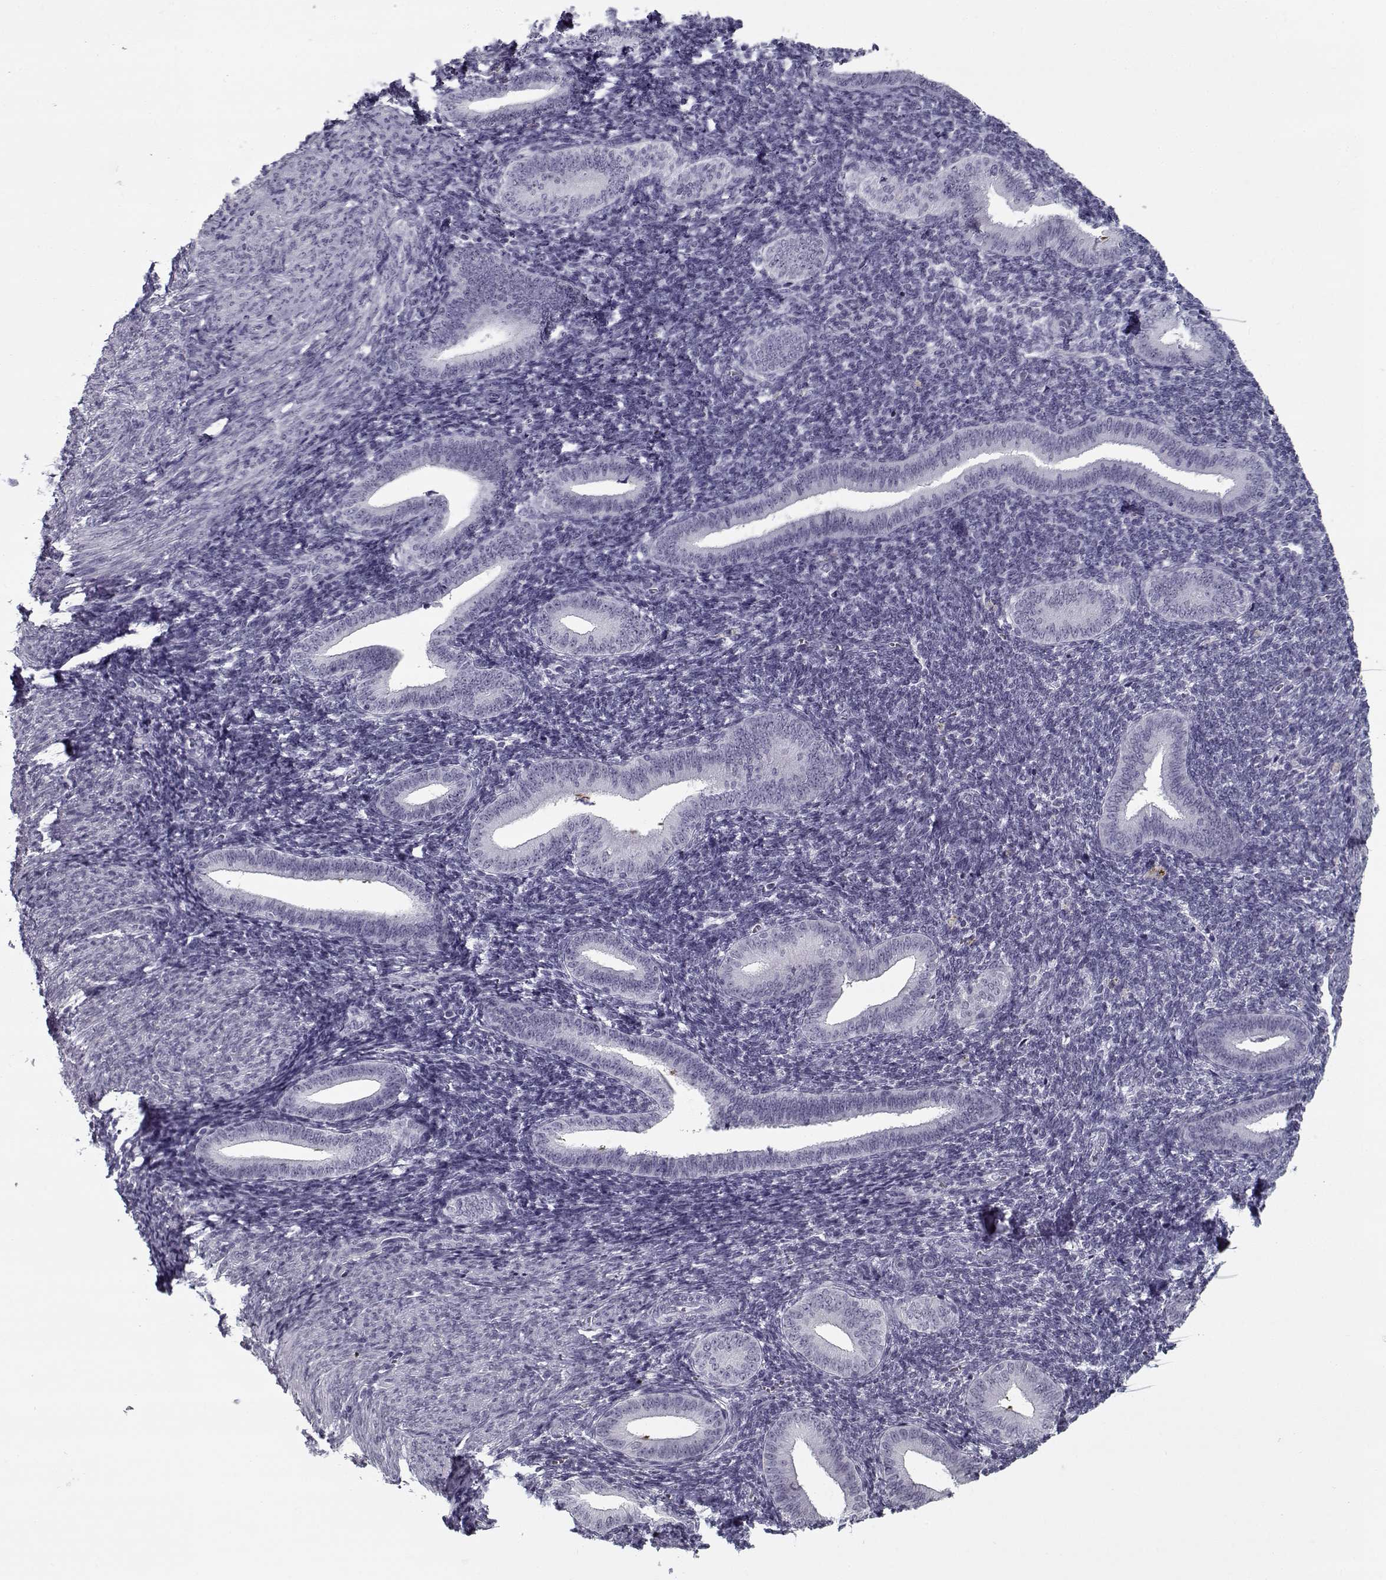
{"staining": {"intensity": "negative", "quantity": "none", "location": "none"}, "tissue": "endometrium", "cell_type": "Cells in endometrial stroma", "image_type": "normal", "snomed": [{"axis": "morphology", "description": "Normal tissue, NOS"}, {"axis": "topography", "description": "Endometrium"}], "caption": "Immunohistochemistry (IHC) histopathology image of normal endometrium: endometrium stained with DAB exhibits no significant protein positivity in cells in endometrial stroma. The staining was performed using DAB to visualize the protein expression in brown, while the nuclei were stained in blue with hematoxylin (Magnification: 20x).", "gene": "SPACA9", "patient": {"sex": "female", "age": 25}}